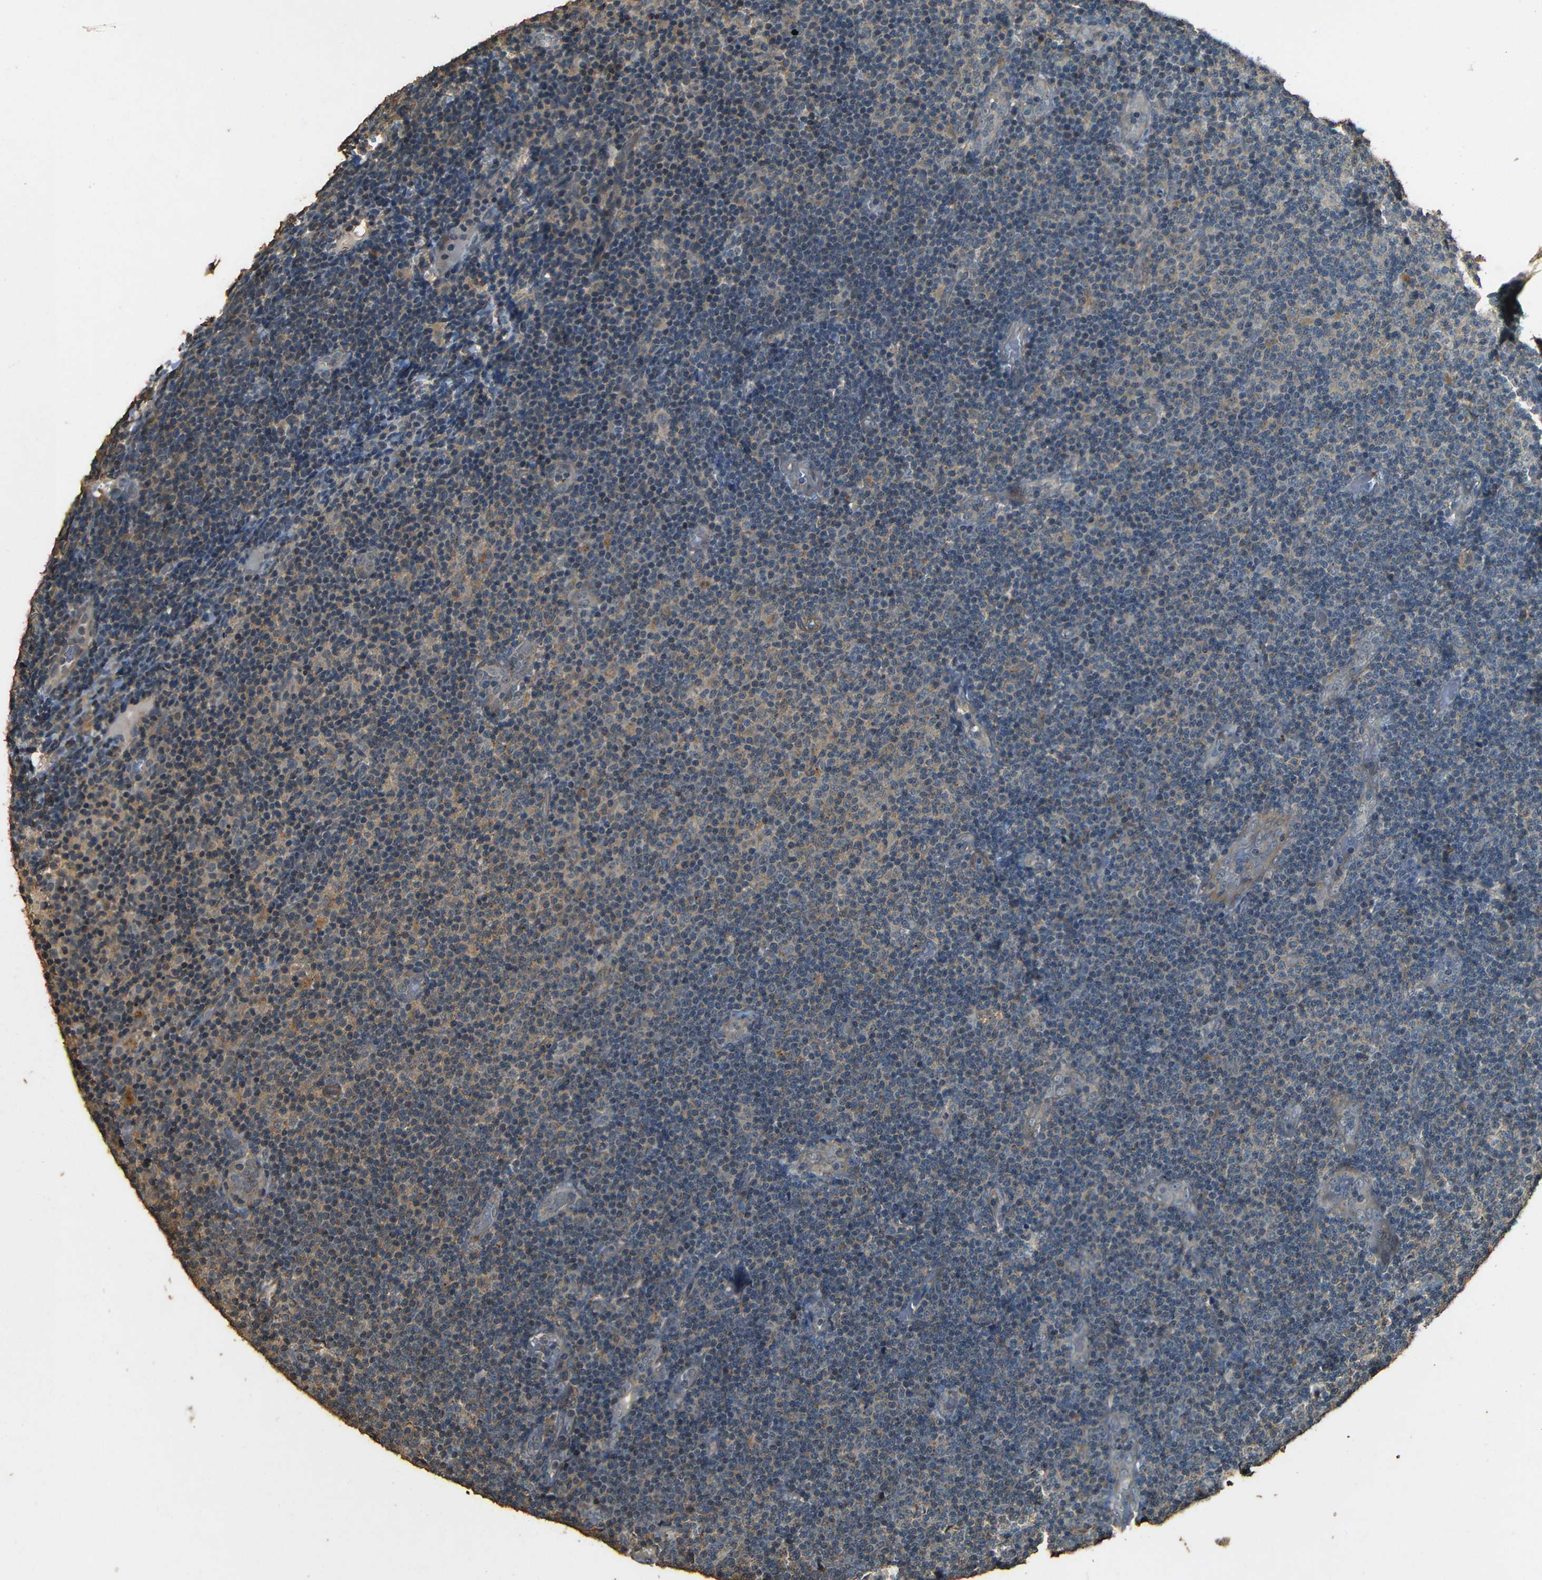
{"staining": {"intensity": "weak", "quantity": "25%-75%", "location": "cytoplasmic/membranous"}, "tissue": "lymphoma", "cell_type": "Tumor cells", "image_type": "cancer", "snomed": [{"axis": "morphology", "description": "Malignant lymphoma, non-Hodgkin's type, Low grade"}, {"axis": "topography", "description": "Lymph node"}], "caption": "Immunohistochemistry (IHC) image of neoplastic tissue: low-grade malignant lymphoma, non-Hodgkin's type stained using immunohistochemistry reveals low levels of weak protein expression localized specifically in the cytoplasmic/membranous of tumor cells, appearing as a cytoplasmic/membranous brown color.", "gene": "PDE5A", "patient": {"sex": "male", "age": 83}}